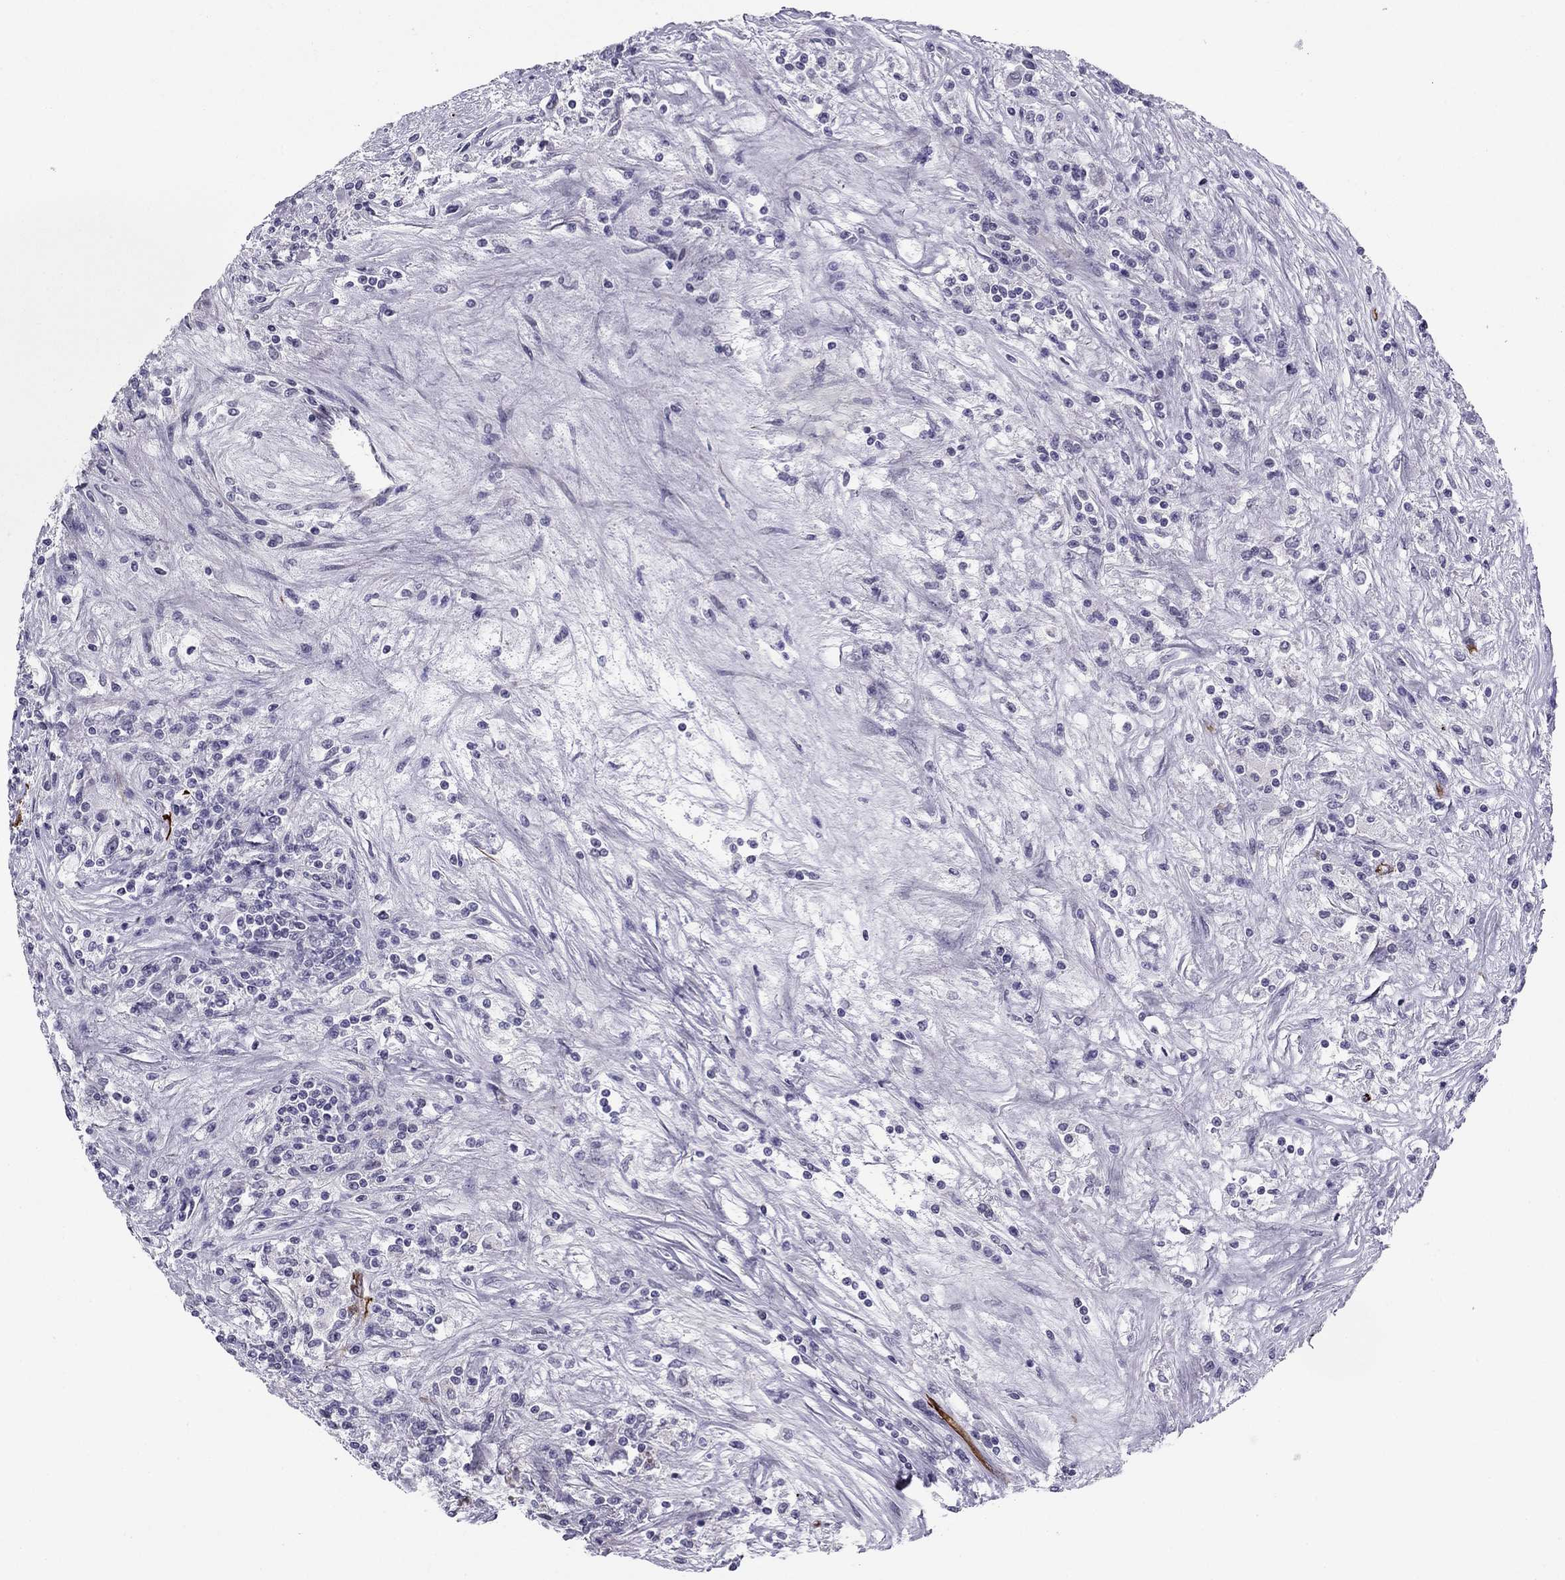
{"staining": {"intensity": "negative", "quantity": "none", "location": "none"}, "tissue": "renal cancer", "cell_type": "Tumor cells", "image_type": "cancer", "snomed": [{"axis": "morphology", "description": "Adenocarcinoma, NOS"}, {"axis": "topography", "description": "Kidney"}], "caption": "IHC of human adenocarcinoma (renal) shows no staining in tumor cells.", "gene": "ANKS4B", "patient": {"sex": "female", "age": 67}}